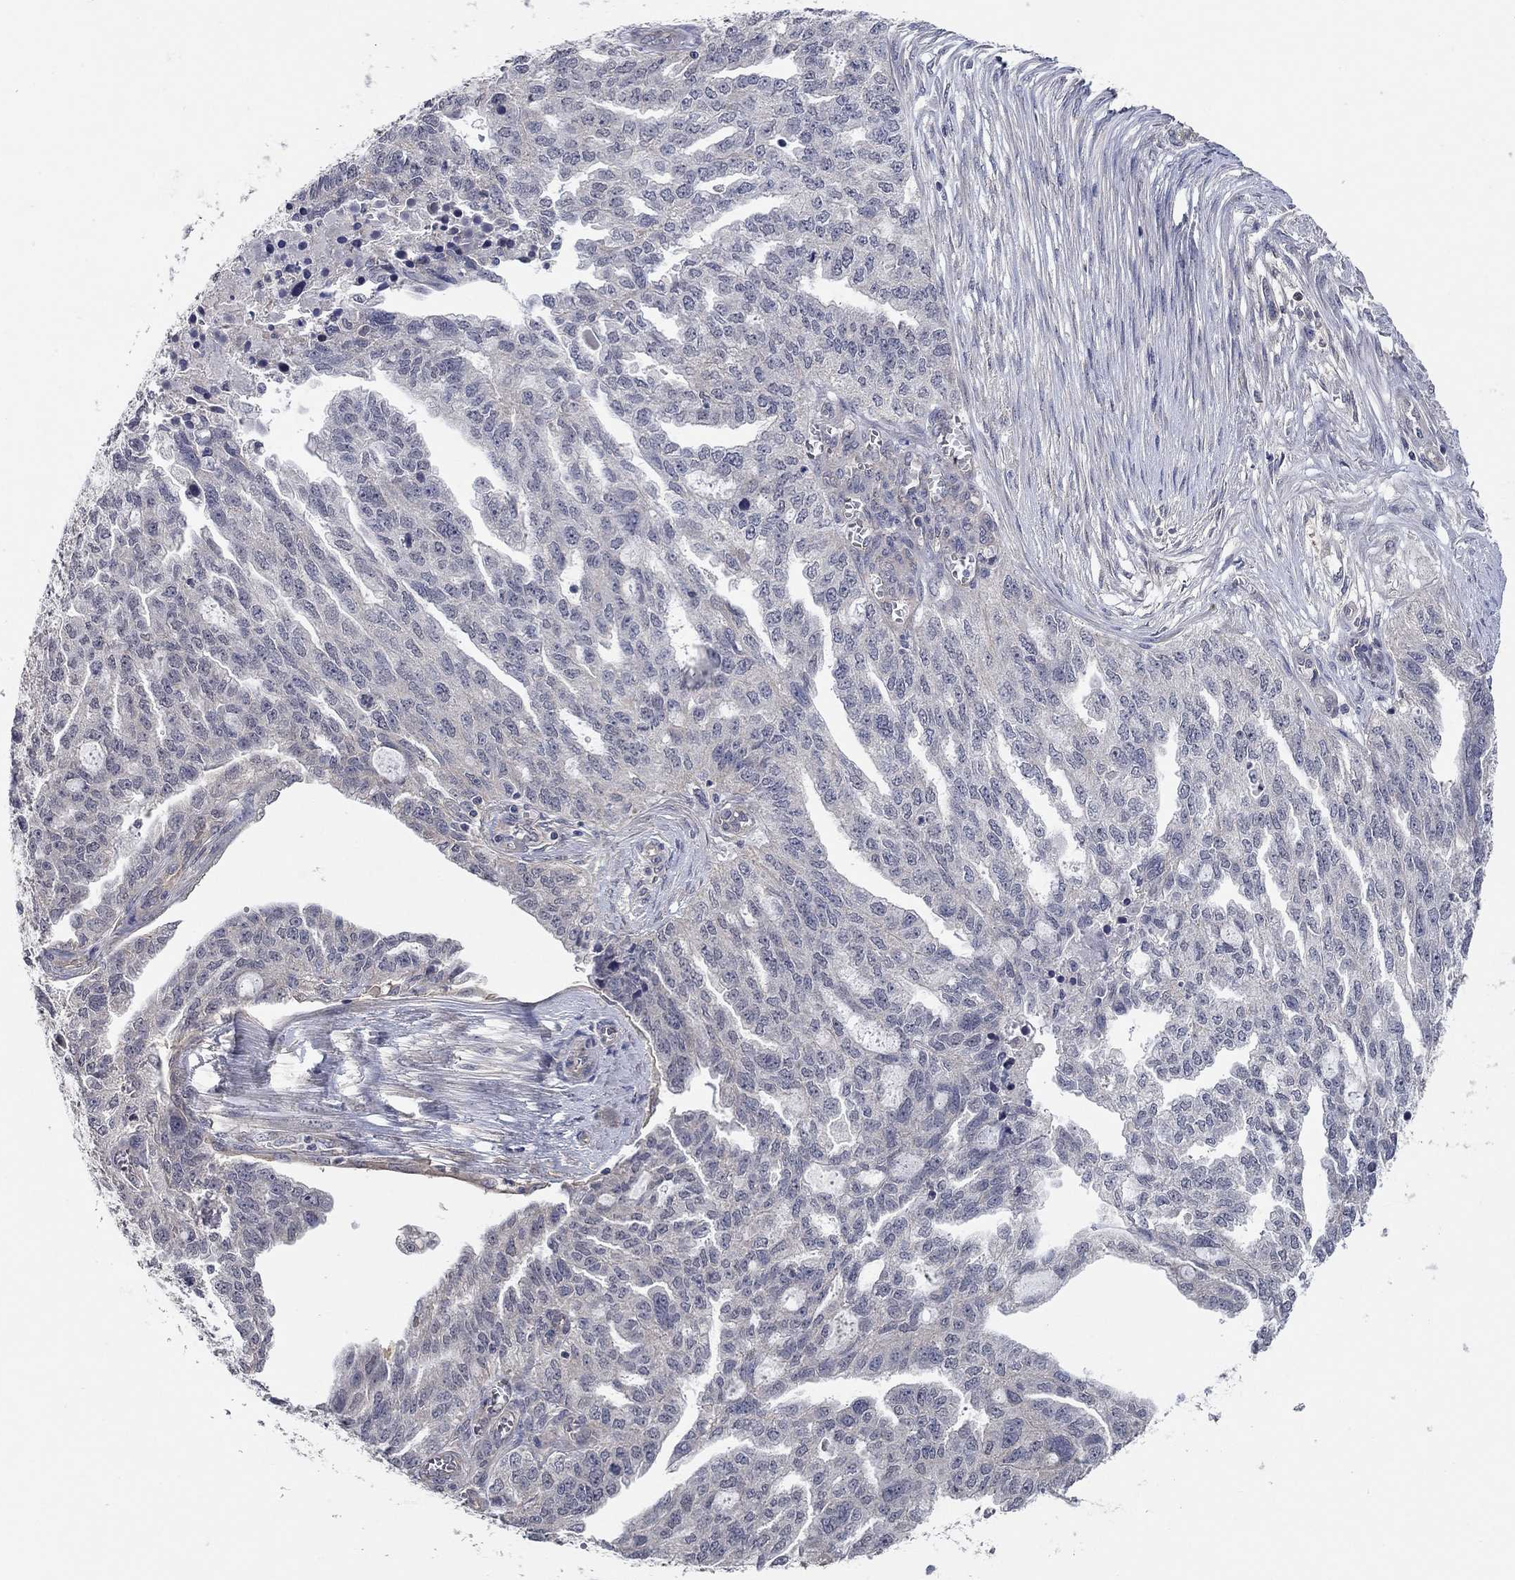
{"staining": {"intensity": "negative", "quantity": "none", "location": "none"}, "tissue": "ovarian cancer", "cell_type": "Tumor cells", "image_type": "cancer", "snomed": [{"axis": "morphology", "description": "Cystadenocarcinoma, serous, NOS"}, {"axis": "topography", "description": "Ovary"}], "caption": "Ovarian serous cystadenocarcinoma stained for a protein using IHC exhibits no expression tumor cells.", "gene": "WASF3", "patient": {"sex": "female", "age": 51}}